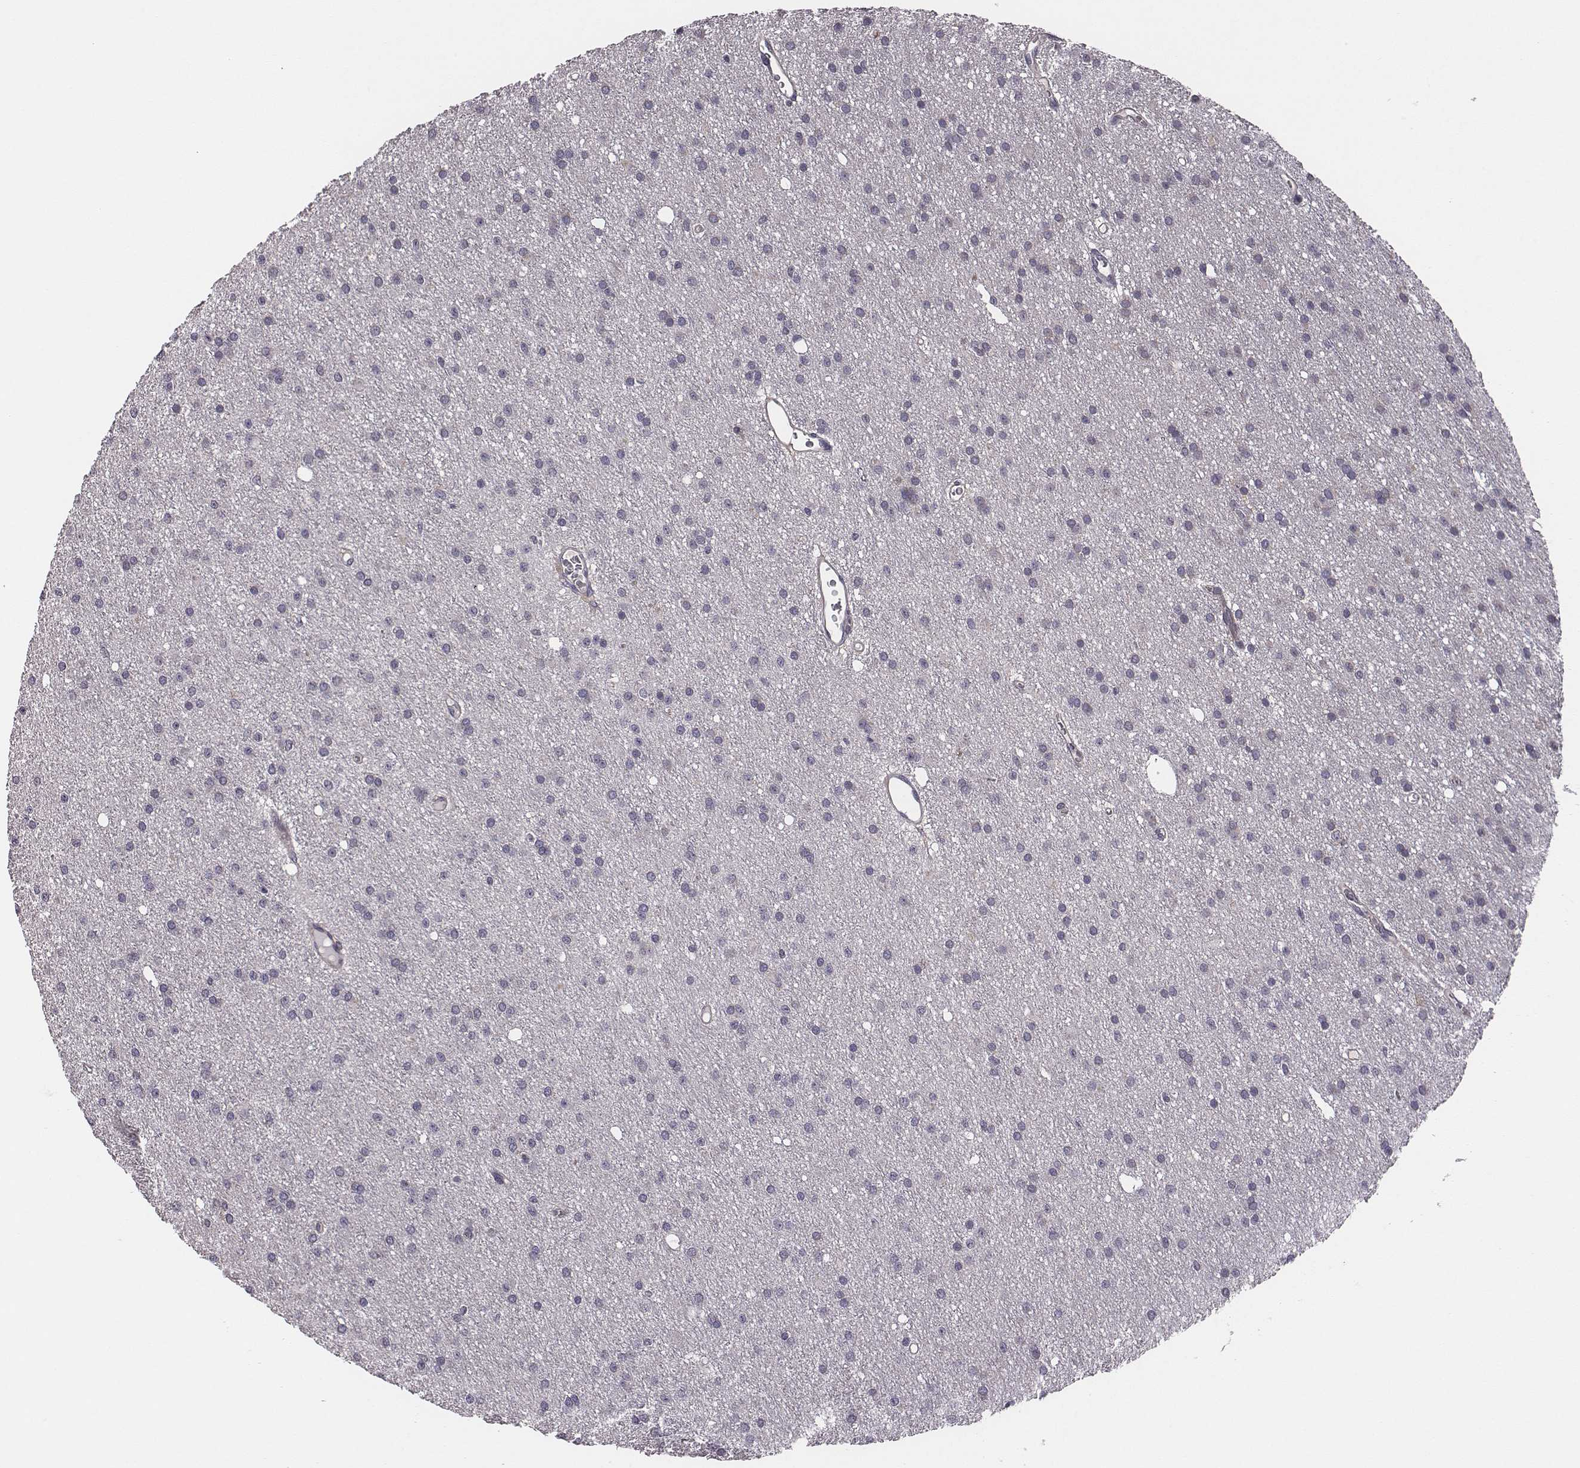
{"staining": {"intensity": "negative", "quantity": "none", "location": "none"}, "tissue": "glioma", "cell_type": "Tumor cells", "image_type": "cancer", "snomed": [{"axis": "morphology", "description": "Glioma, malignant, Low grade"}, {"axis": "topography", "description": "Brain"}], "caption": "Immunohistochemistry image of glioma stained for a protein (brown), which displays no positivity in tumor cells.", "gene": "SMURF2", "patient": {"sex": "male", "age": 27}}